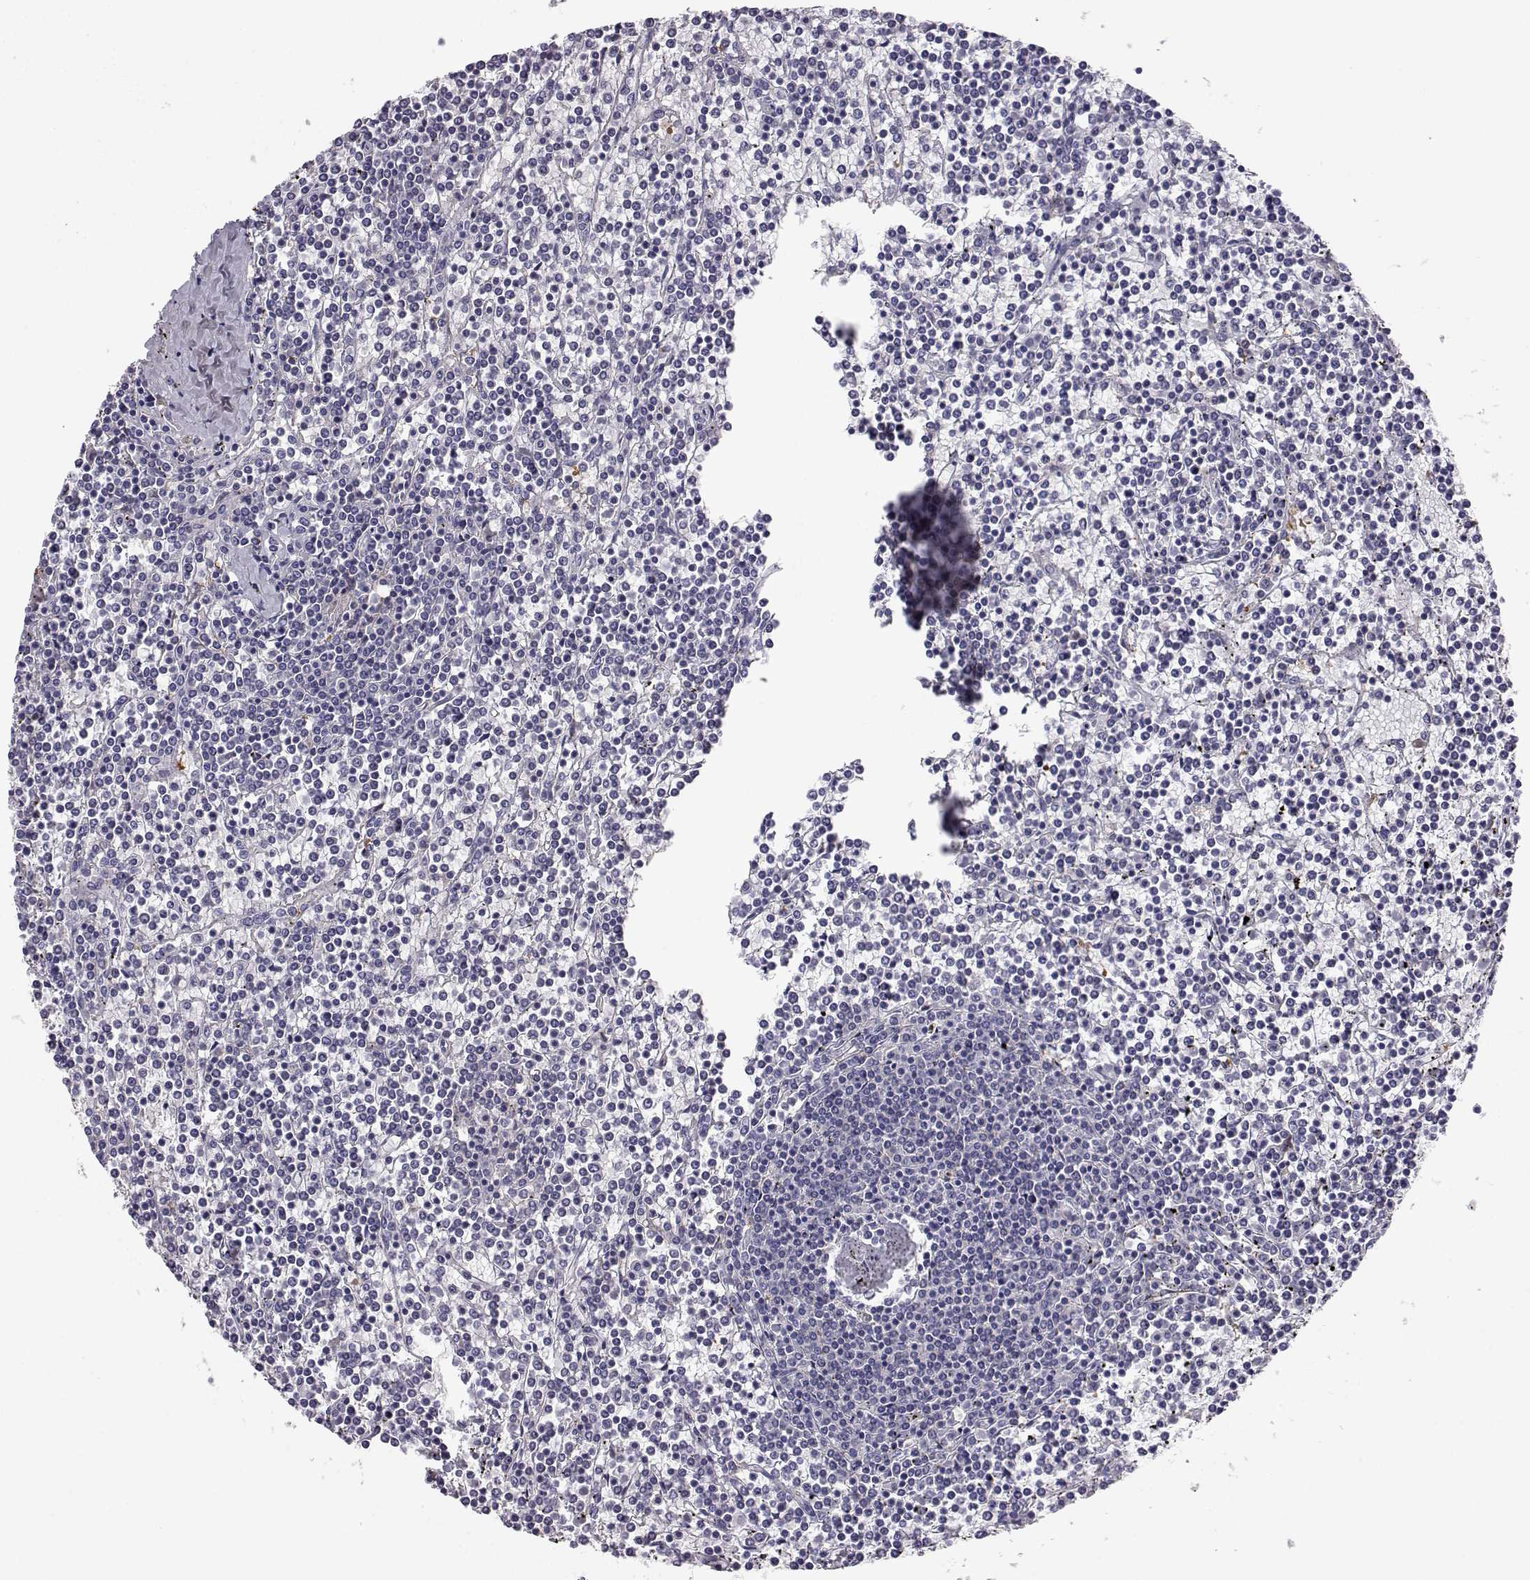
{"staining": {"intensity": "negative", "quantity": "none", "location": "none"}, "tissue": "lymphoma", "cell_type": "Tumor cells", "image_type": "cancer", "snomed": [{"axis": "morphology", "description": "Malignant lymphoma, non-Hodgkin's type, Low grade"}, {"axis": "topography", "description": "Spleen"}], "caption": "This is a micrograph of IHC staining of malignant lymphoma, non-Hodgkin's type (low-grade), which shows no expression in tumor cells. (IHC, brightfield microscopy, high magnification).", "gene": "AKR1B1", "patient": {"sex": "female", "age": 19}}